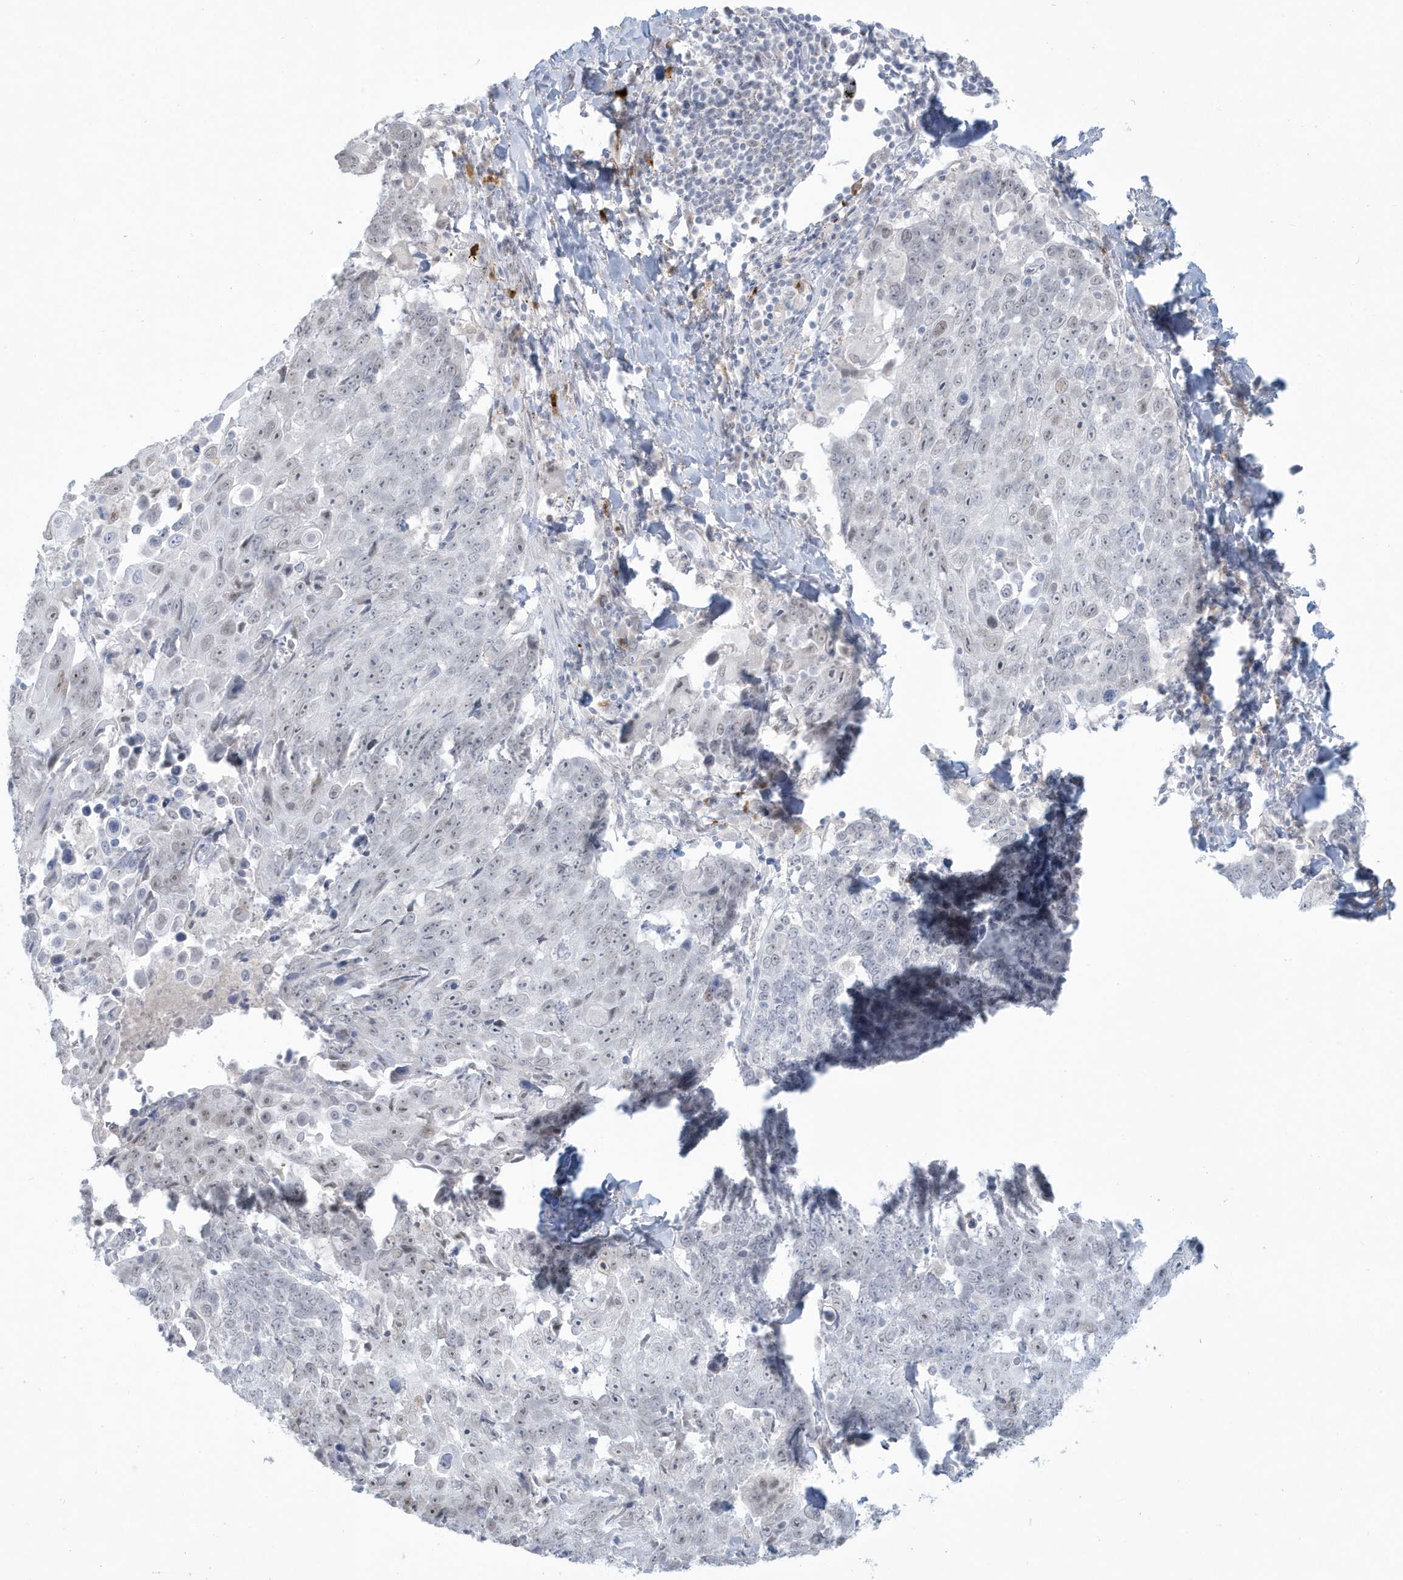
{"staining": {"intensity": "negative", "quantity": "none", "location": "none"}, "tissue": "lung cancer", "cell_type": "Tumor cells", "image_type": "cancer", "snomed": [{"axis": "morphology", "description": "Squamous cell carcinoma, NOS"}, {"axis": "topography", "description": "Lung"}], "caption": "Histopathology image shows no significant protein expression in tumor cells of squamous cell carcinoma (lung).", "gene": "HERC6", "patient": {"sex": "male", "age": 66}}